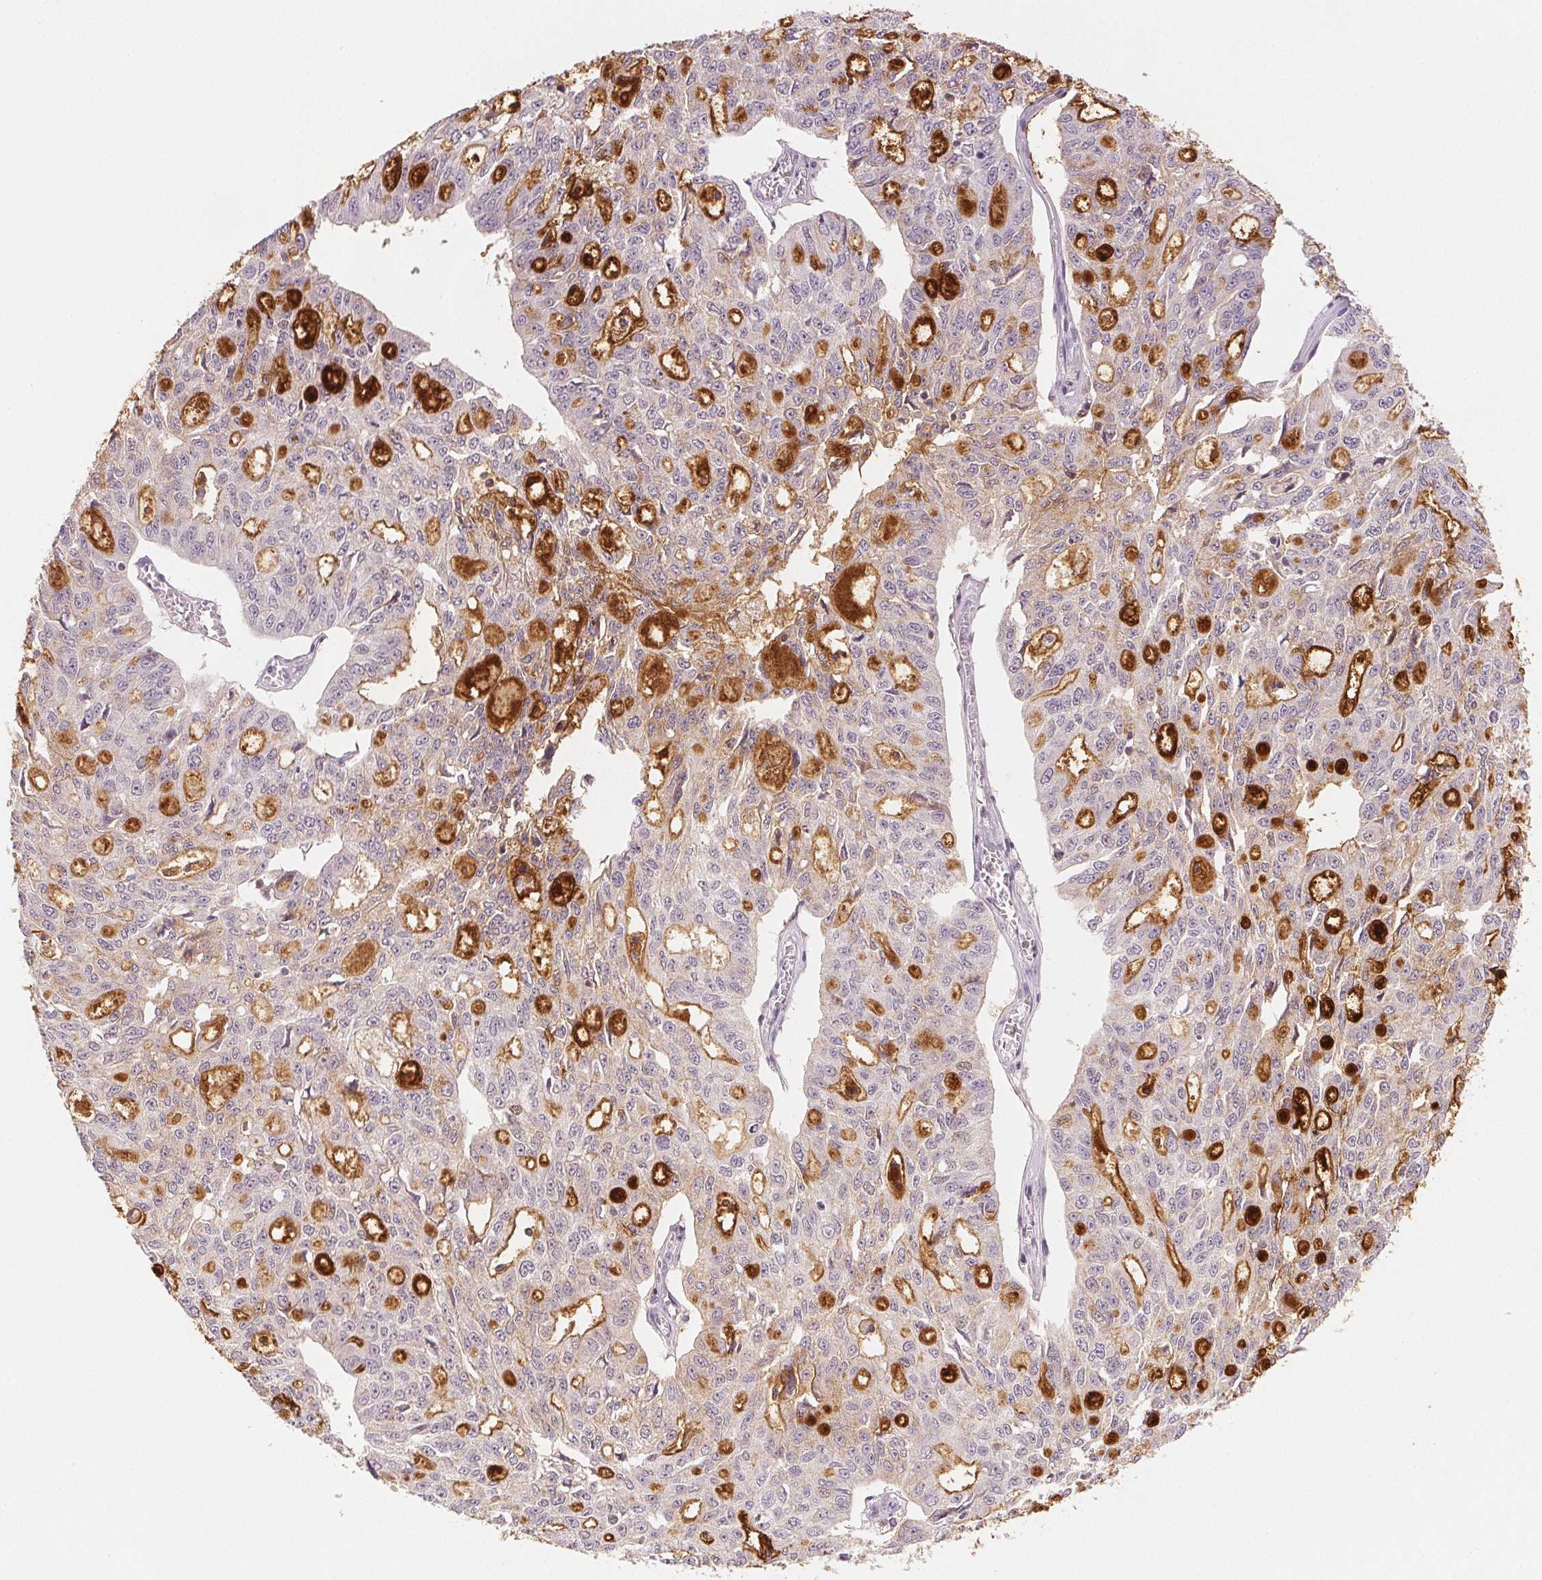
{"staining": {"intensity": "strong", "quantity": "<25%", "location": "cytoplasmic/membranous"}, "tissue": "ovarian cancer", "cell_type": "Tumor cells", "image_type": "cancer", "snomed": [{"axis": "morphology", "description": "Carcinoma, endometroid"}, {"axis": "topography", "description": "Ovary"}], "caption": "IHC of ovarian cancer reveals medium levels of strong cytoplasmic/membranous expression in approximately <25% of tumor cells.", "gene": "RUNX2", "patient": {"sex": "female", "age": 65}}